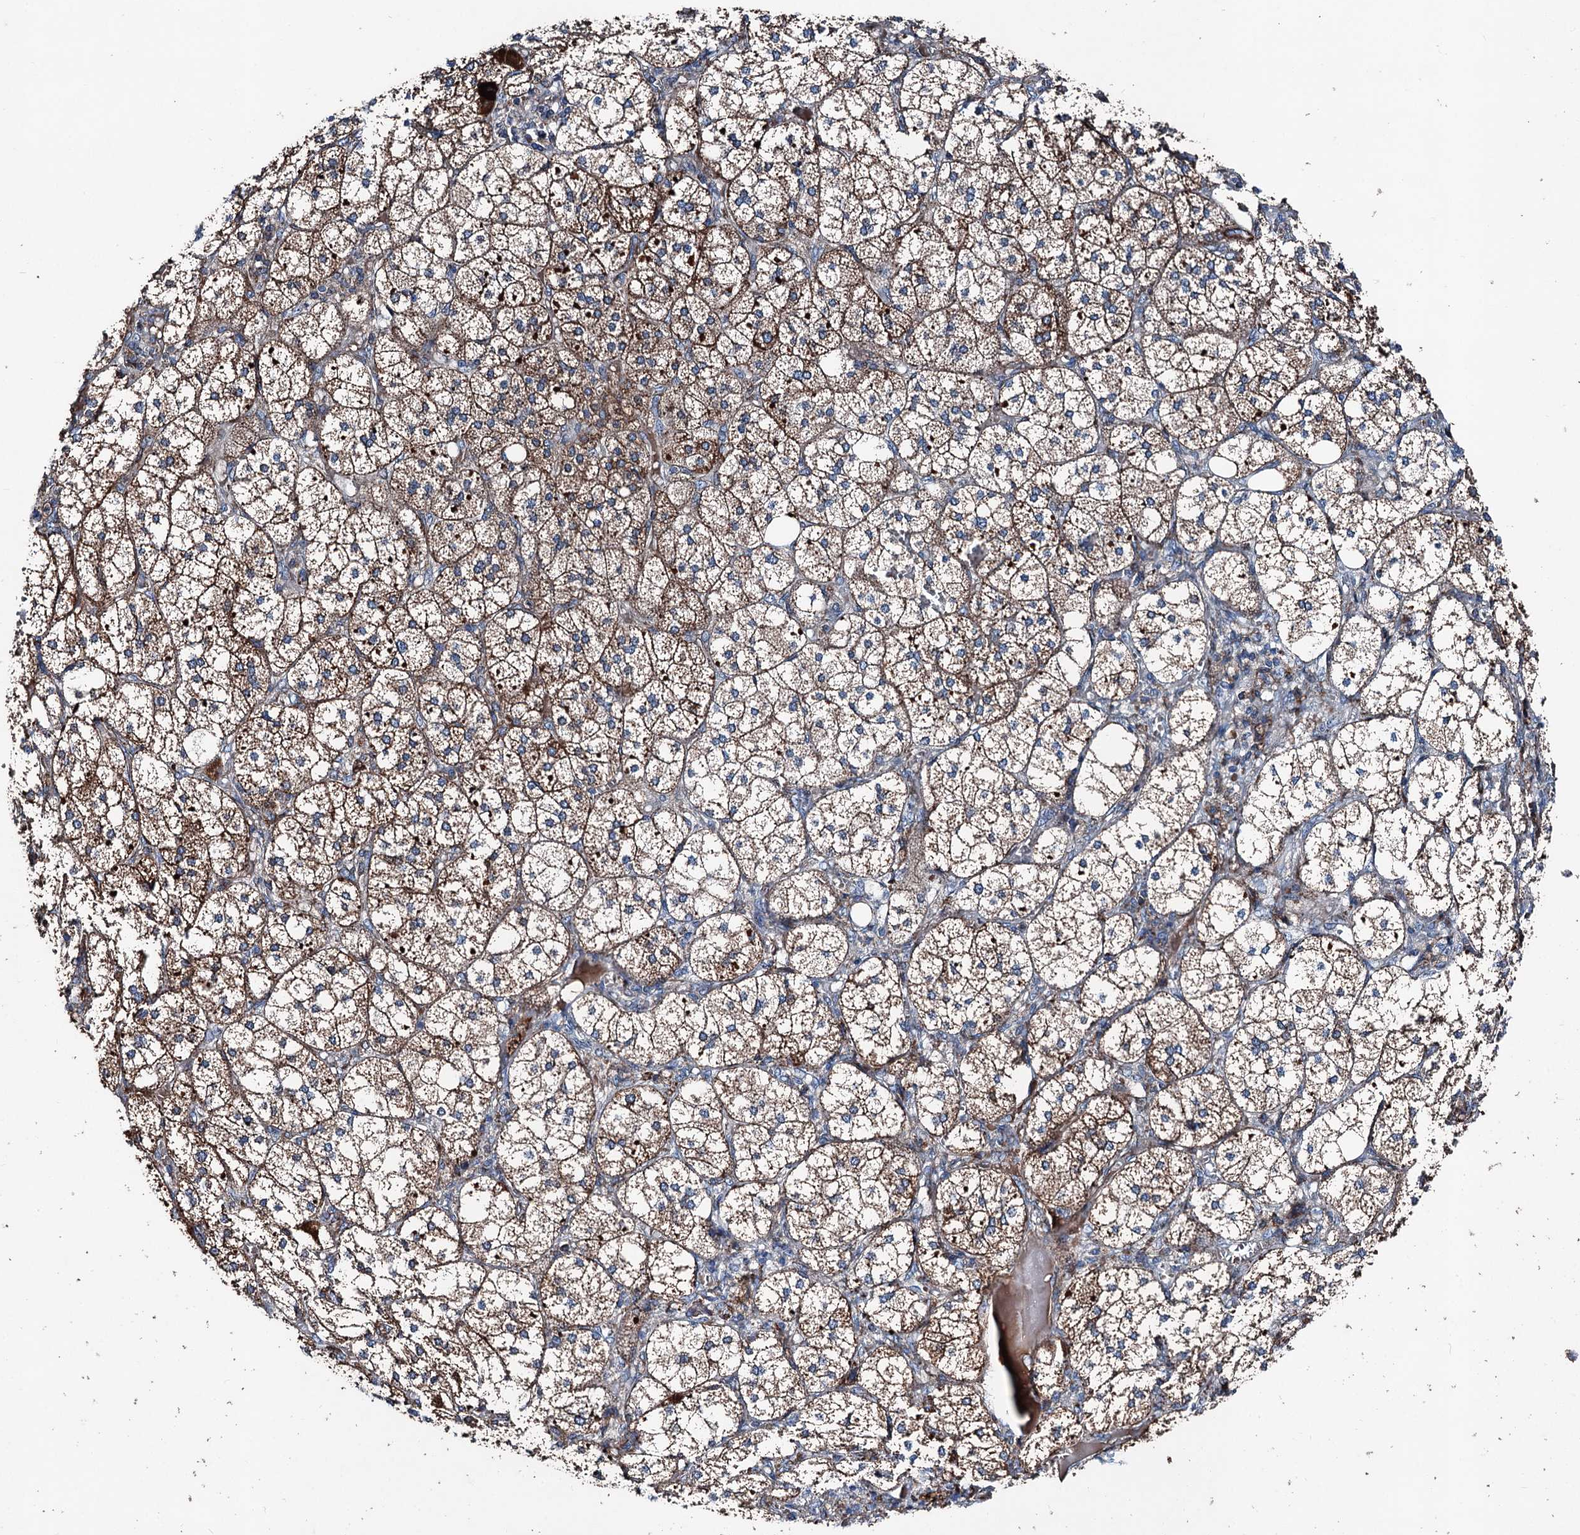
{"staining": {"intensity": "strong", "quantity": ">75%", "location": "cytoplasmic/membranous"}, "tissue": "adrenal gland", "cell_type": "Glandular cells", "image_type": "normal", "snomed": [{"axis": "morphology", "description": "Normal tissue, NOS"}, {"axis": "topography", "description": "Adrenal gland"}], "caption": "DAB (3,3'-diaminobenzidine) immunohistochemical staining of normal human adrenal gland shows strong cytoplasmic/membranous protein staining in about >75% of glandular cells.", "gene": "DDIAS", "patient": {"sex": "female", "age": 61}}